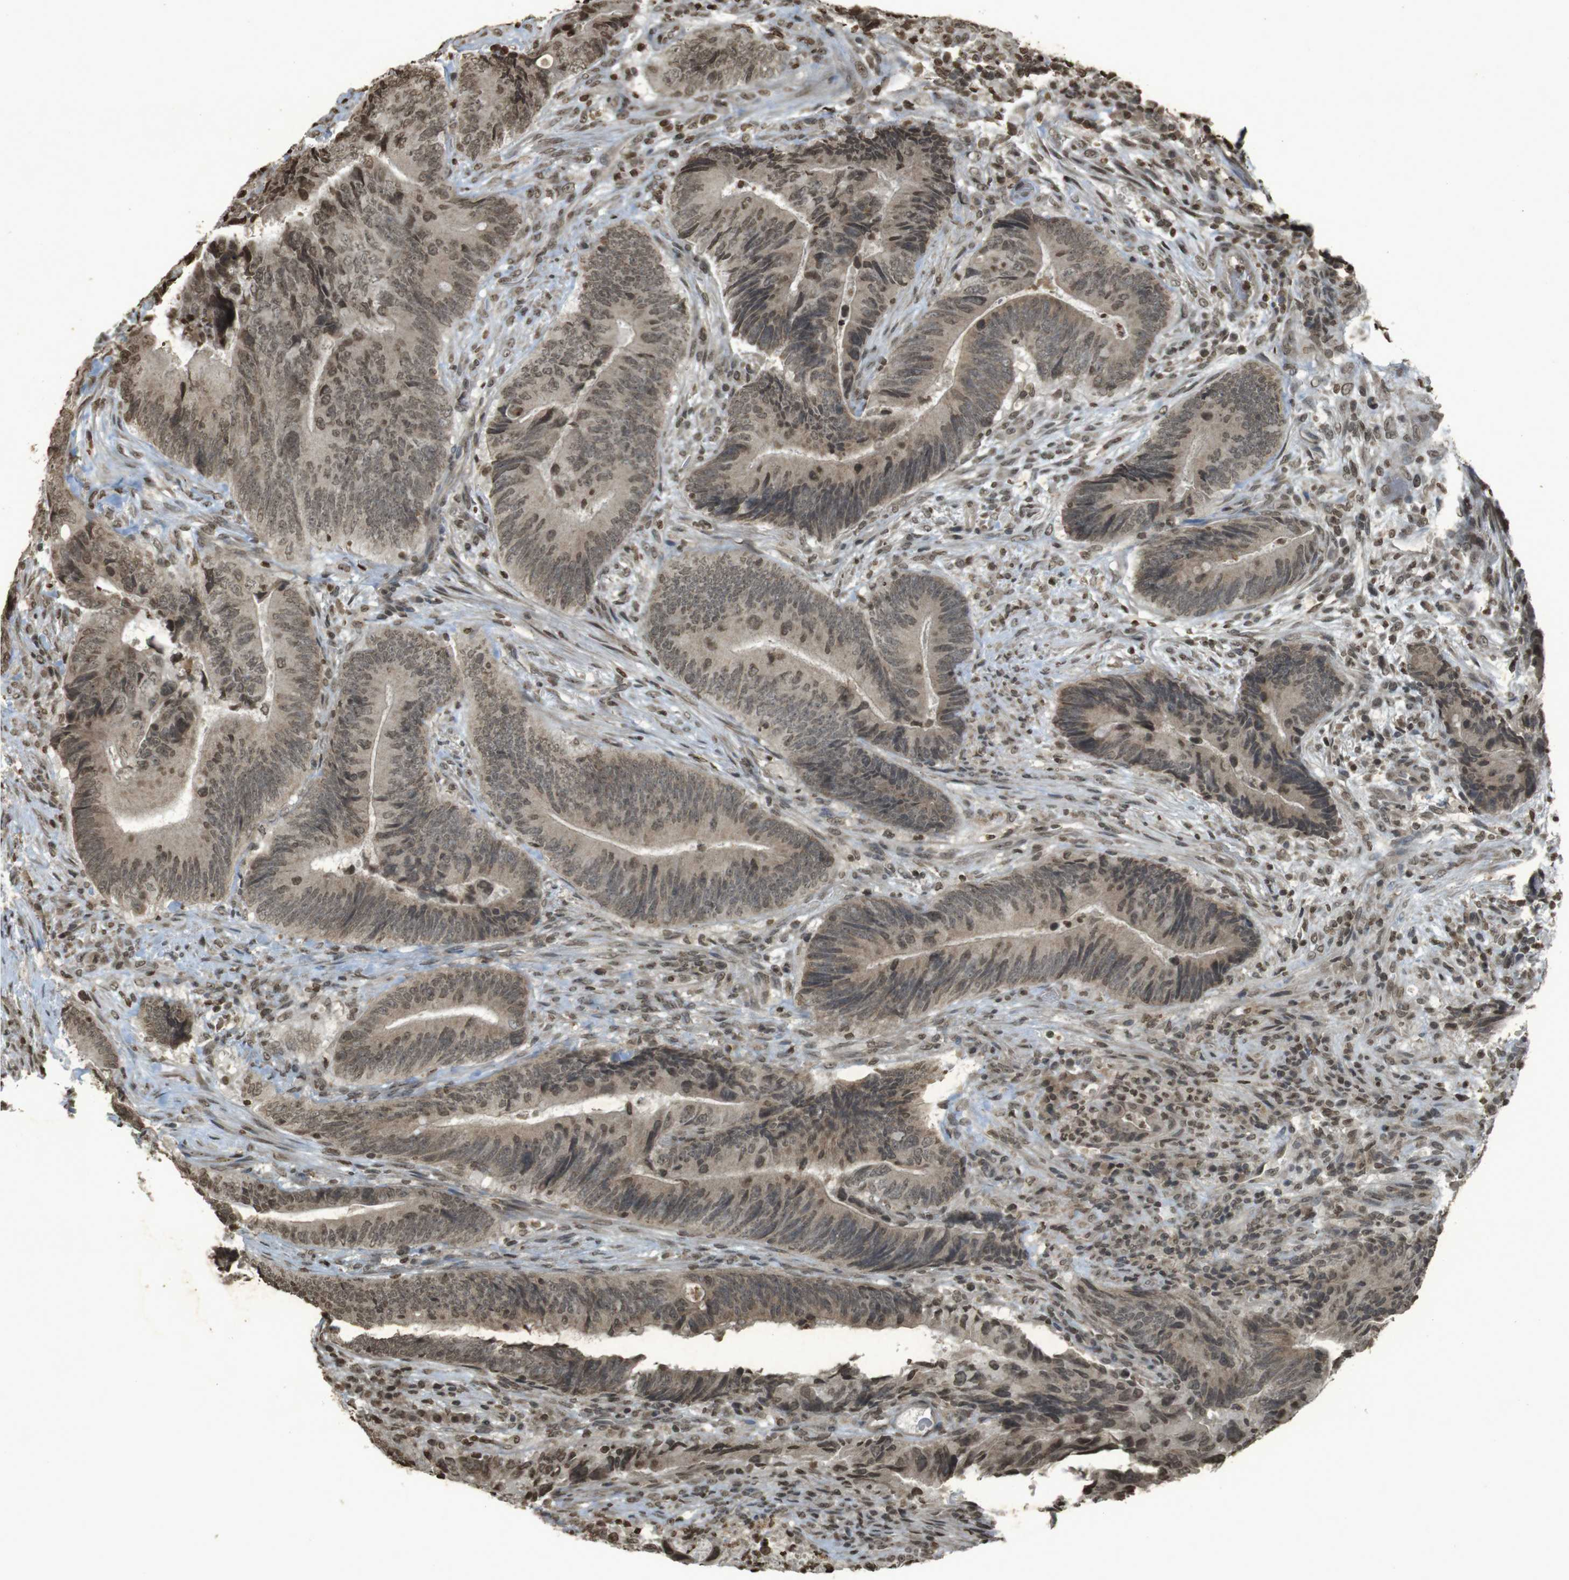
{"staining": {"intensity": "moderate", "quantity": ">75%", "location": "nuclear"}, "tissue": "colorectal cancer", "cell_type": "Tumor cells", "image_type": "cancer", "snomed": [{"axis": "morphology", "description": "Normal tissue, NOS"}, {"axis": "morphology", "description": "Adenocarcinoma, NOS"}, {"axis": "topography", "description": "Colon"}], "caption": "High-magnification brightfield microscopy of colorectal cancer stained with DAB (3,3'-diaminobenzidine) (brown) and counterstained with hematoxylin (blue). tumor cells exhibit moderate nuclear expression is seen in about>75% of cells.", "gene": "ORC4", "patient": {"sex": "male", "age": 56}}